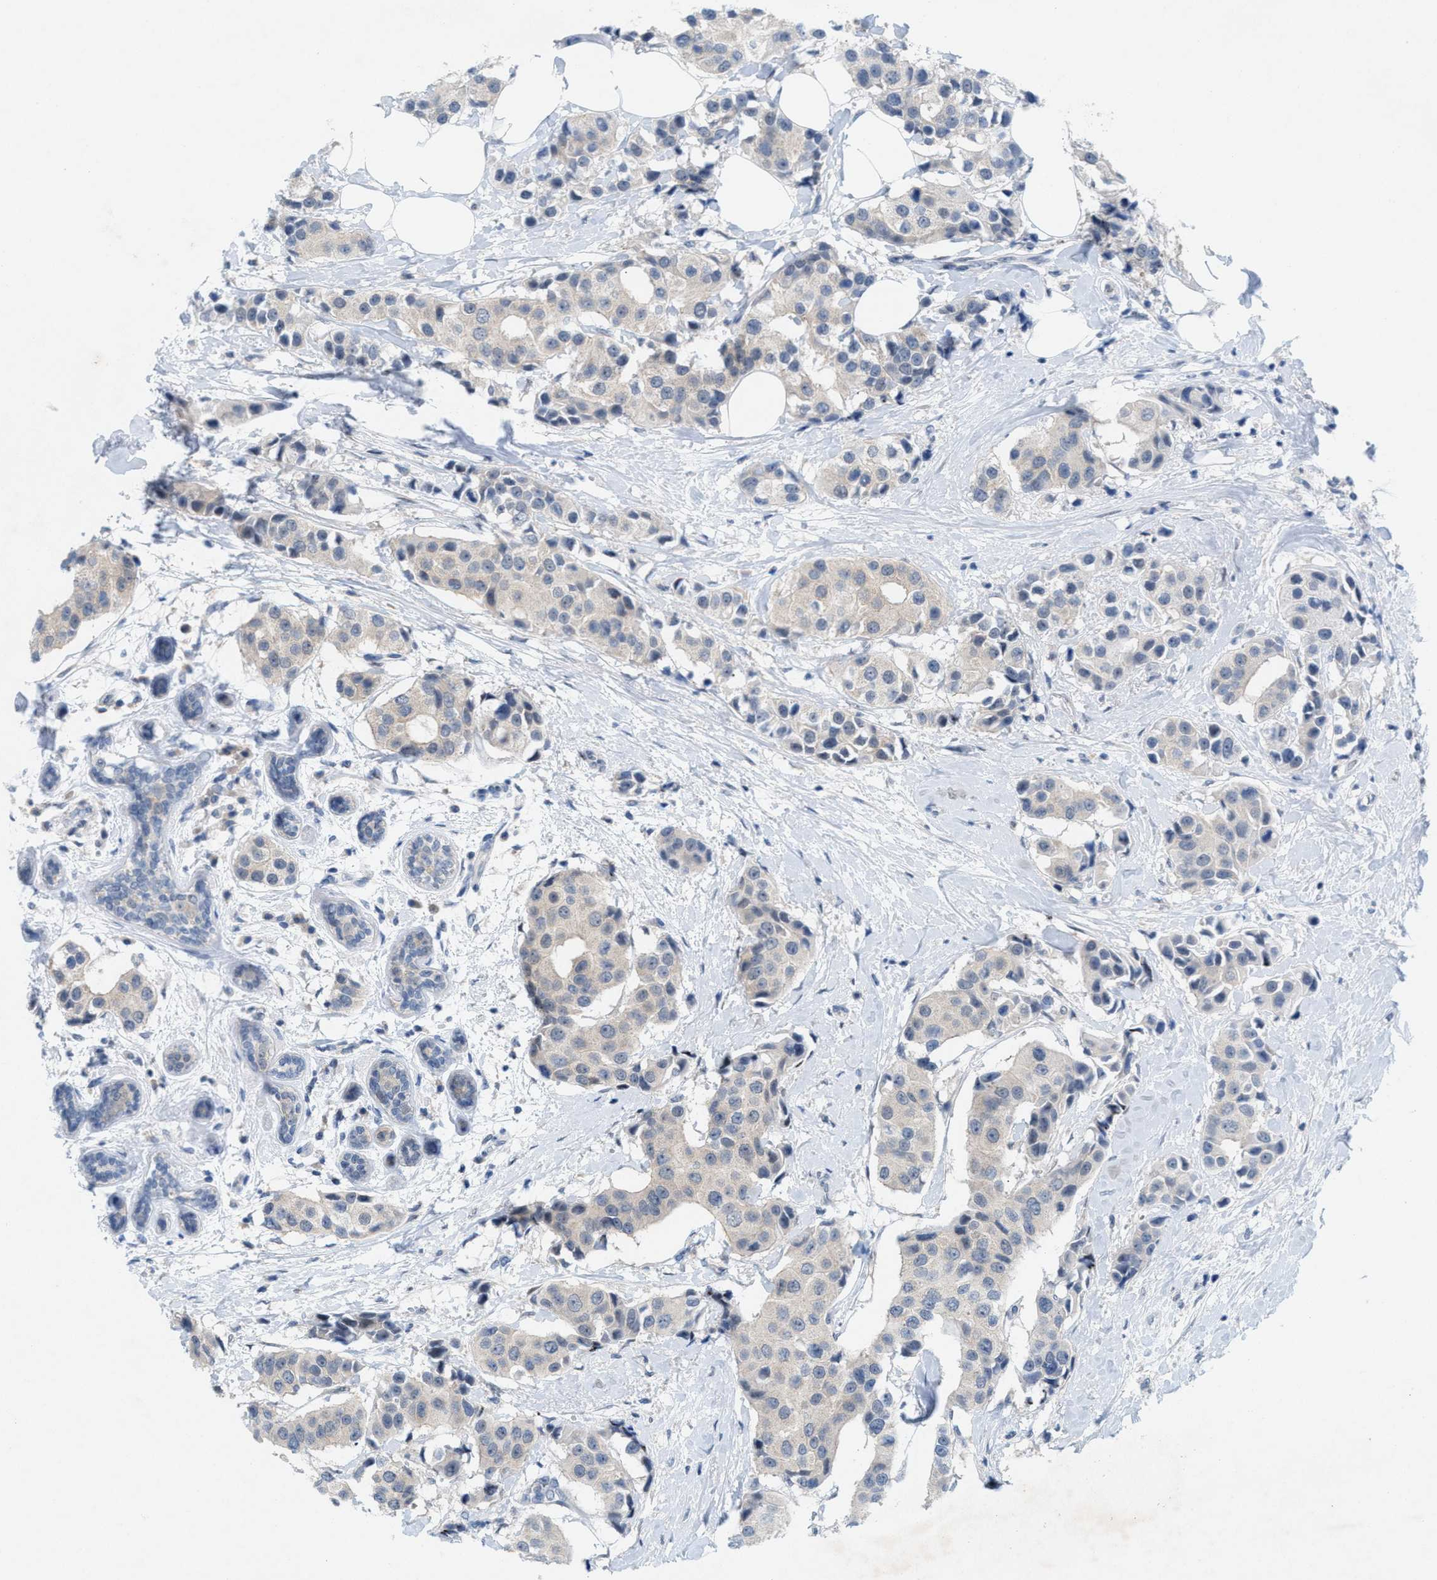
{"staining": {"intensity": "weak", "quantity": "<25%", "location": "cytoplasmic/membranous"}, "tissue": "breast cancer", "cell_type": "Tumor cells", "image_type": "cancer", "snomed": [{"axis": "morphology", "description": "Normal tissue, NOS"}, {"axis": "morphology", "description": "Duct carcinoma"}, {"axis": "topography", "description": "Breast"}], "caption": "This is an immunohistochemistry (IHC) micrograph of human breast invasive ductal carcinoma. There is no expression in tumor cells.", "gene": "WIPI2", "patient": {"sex": "female", "age": 39}}